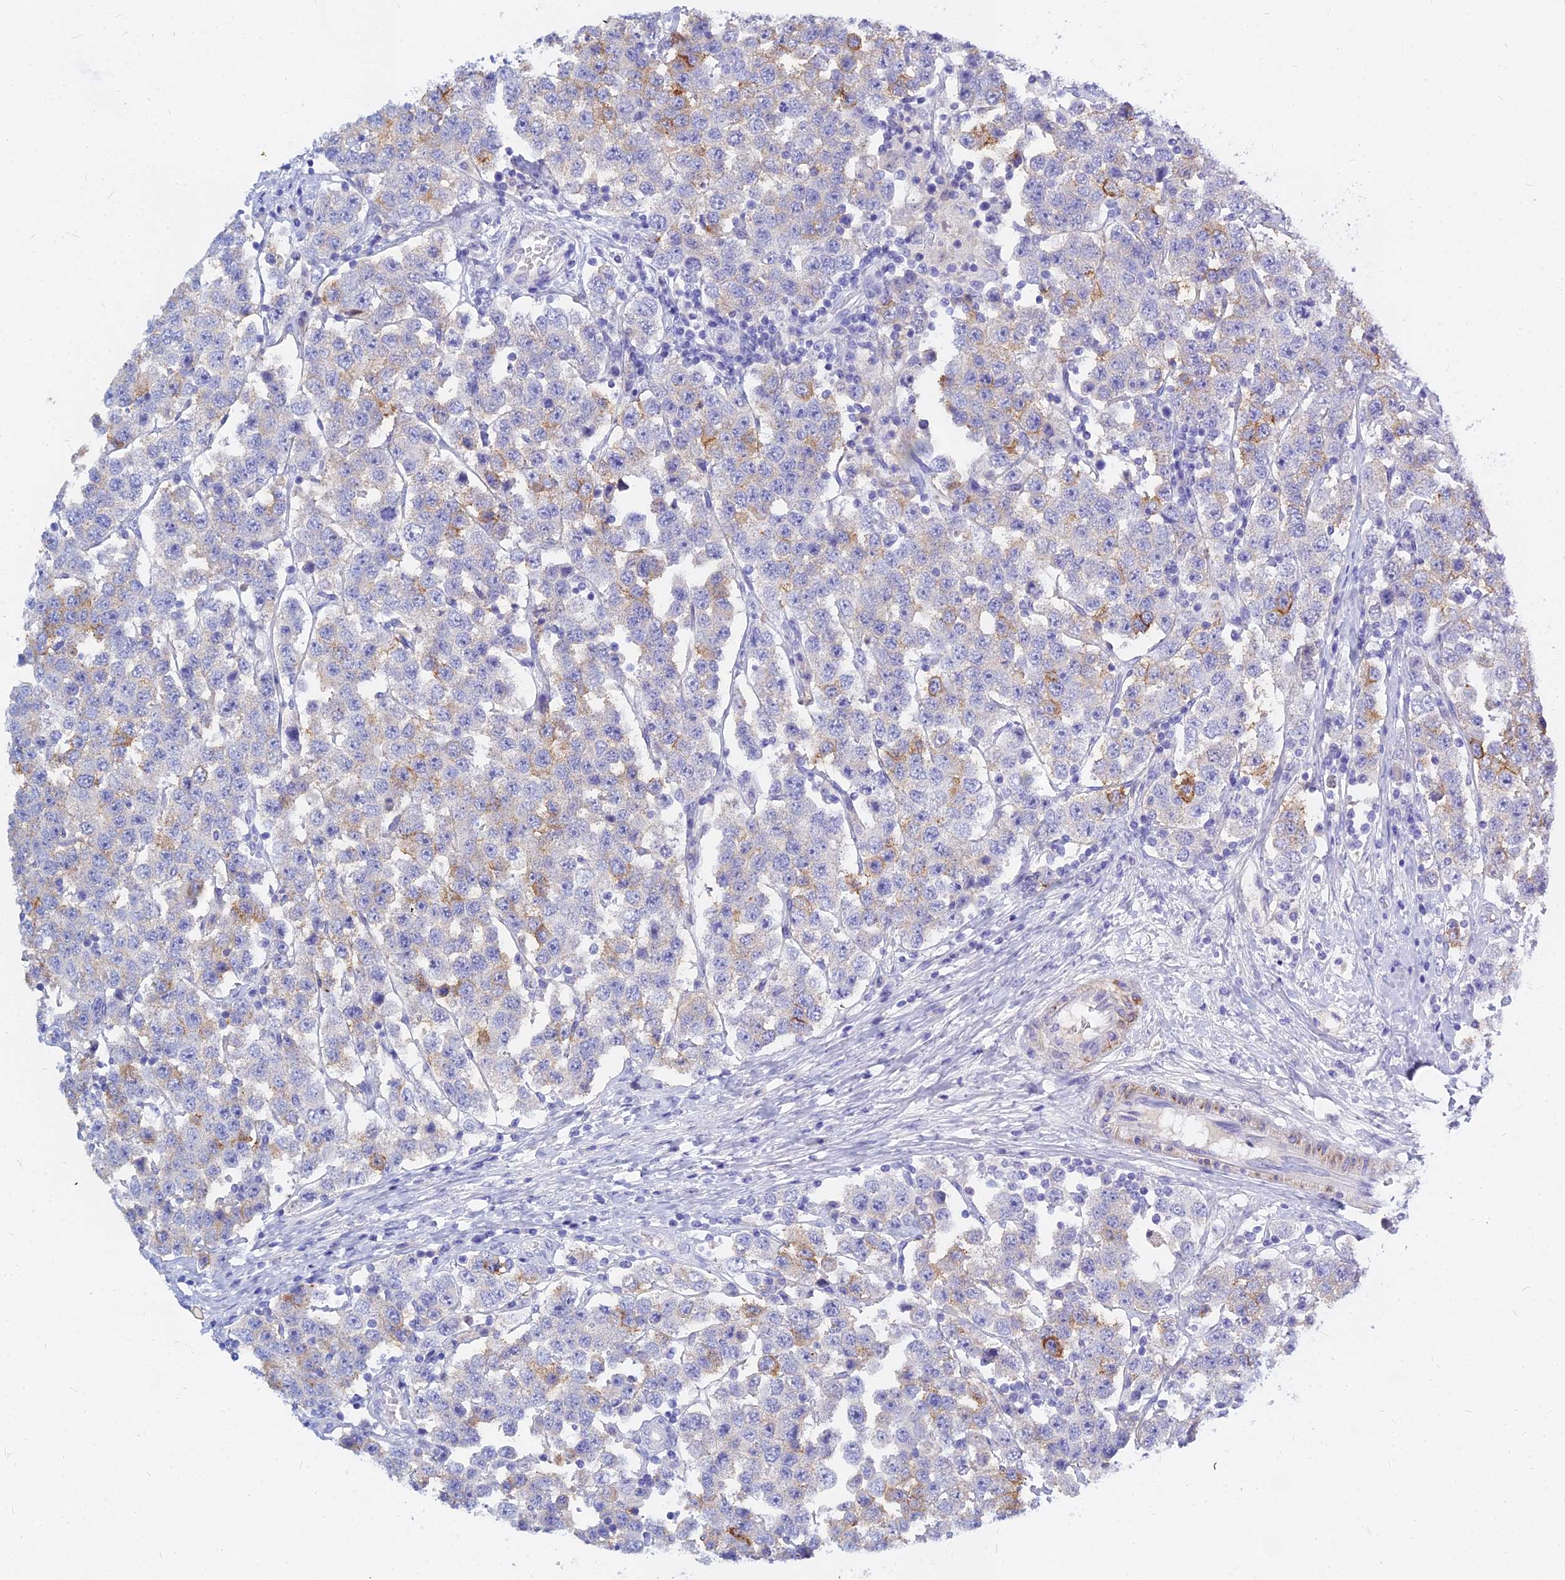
{"staining": {"intensity": "moderate", "quantity": "<25%", "location": "cytoplasmic/membranous"}, "tissue": "testis cancer", "cell_type": "Tumor cells", "image_type": "cancer", "snomed": [{"axis": "morphology", "description": "Seminoma, NOS"}, {"axis": "topography", "description": "Testis"}], "caption": "A brown stain highlights moderate cytoplasmic/membranous positivity of a protein in human testis cancer (seminoma) tumor cells. The staining was performed using DAB to visualize the protein expression in brown, while the nuclei were stained in blue with hematoxylin (Magnification: 20x).", "gene": "ZNF552", "patient": {"sex": "male", "age": 28}}